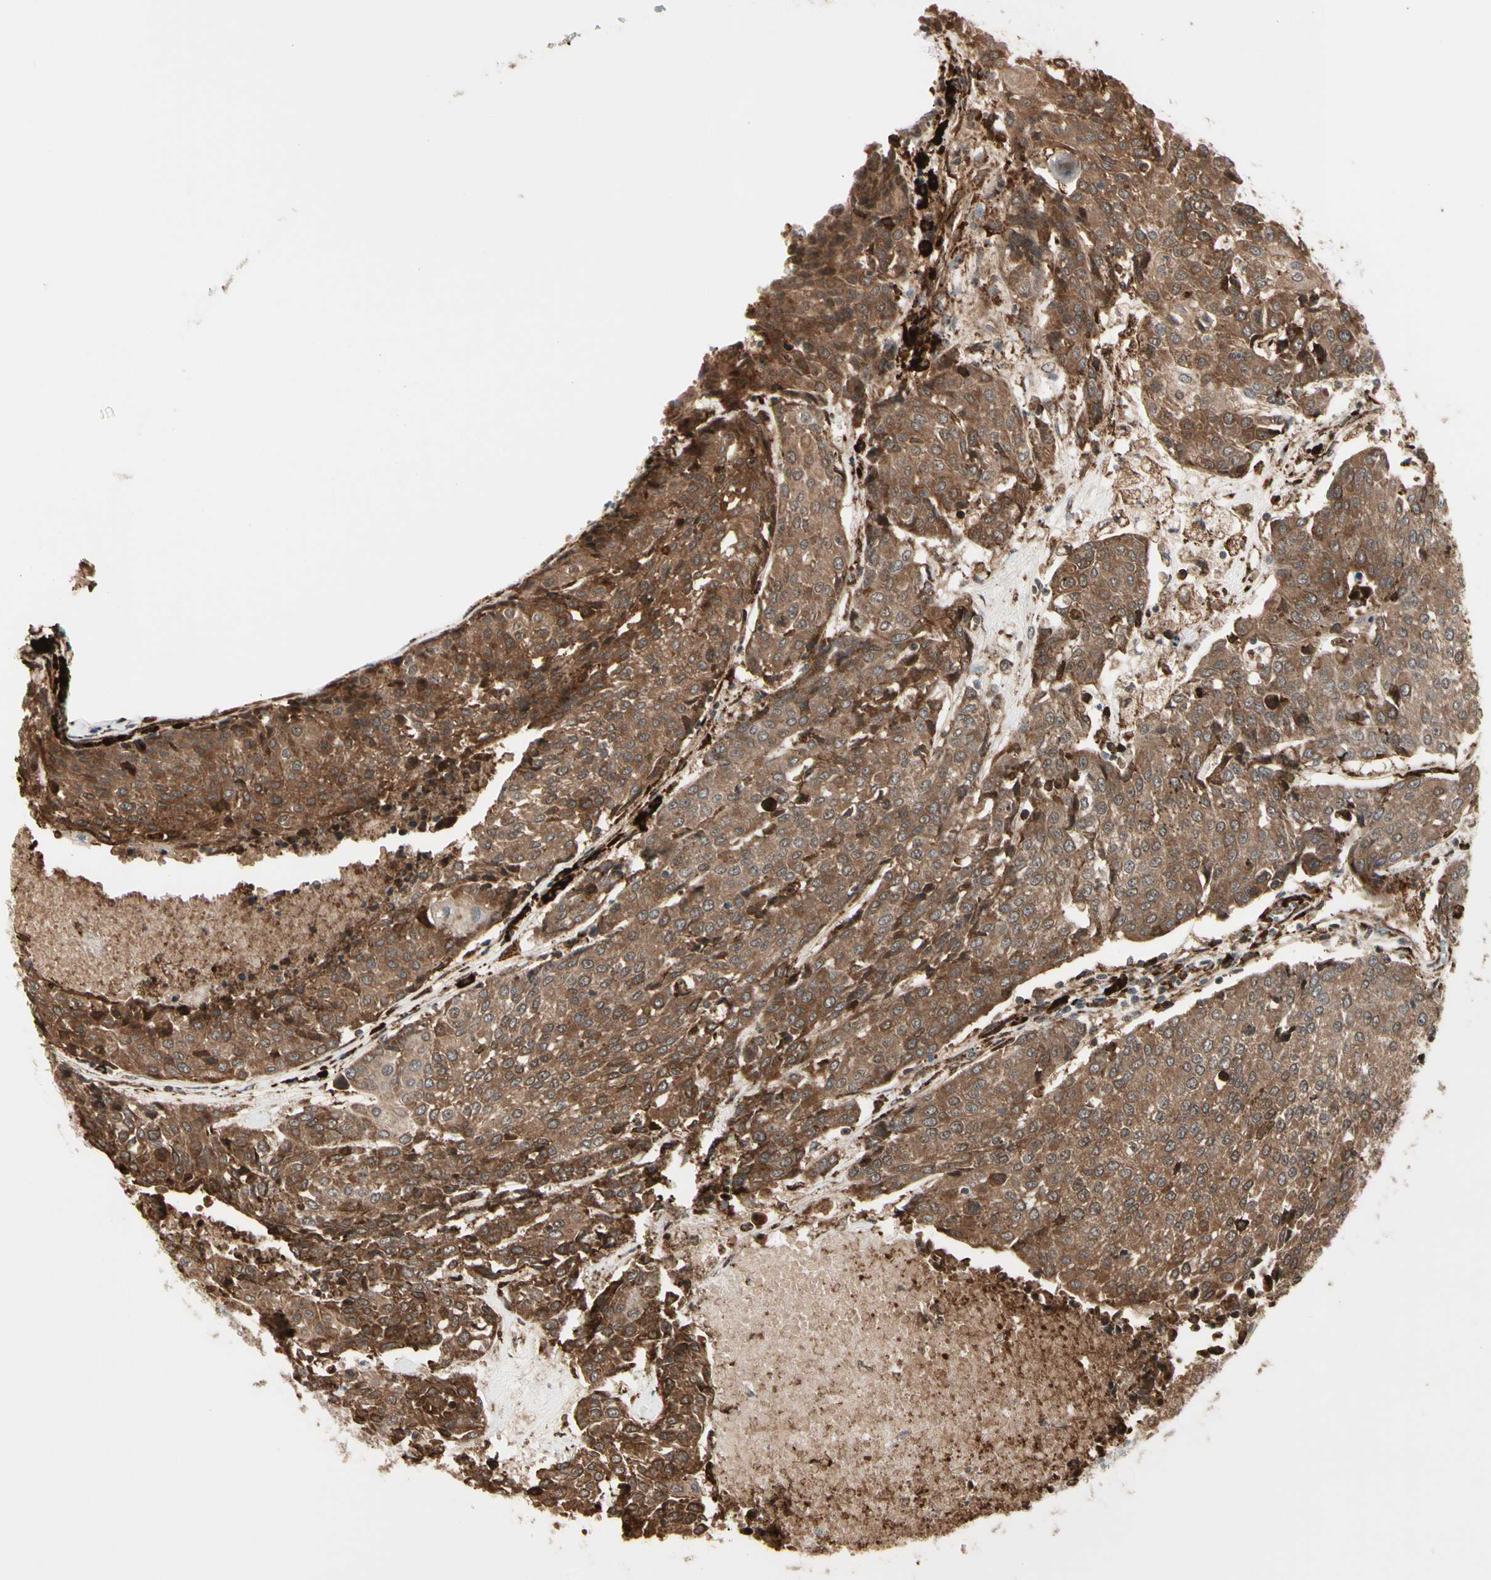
{"staining": {"intensity": "strong", "quantity": ">75%", "location": "cytoplasmic/membranous"}, "tissue": "urothelial cancer", "cell_type": "Tumor cells", "image_type": "cancer", "snomed": [{"axis": "morphology", "description": "Urothelial carcinoma, High grade"}, {"axis": "topography", "description": "Urinary bladder"}], "caption": "An immunohistochemistry micrograph of neoplastic tissue is shown. Protein staining in brown shows strong cytoplasmic/membranous positivity in urothelial cancer within tumor cells.", "gene": "HSP90B1", "patient": {"sex": "female", "age": 85}}